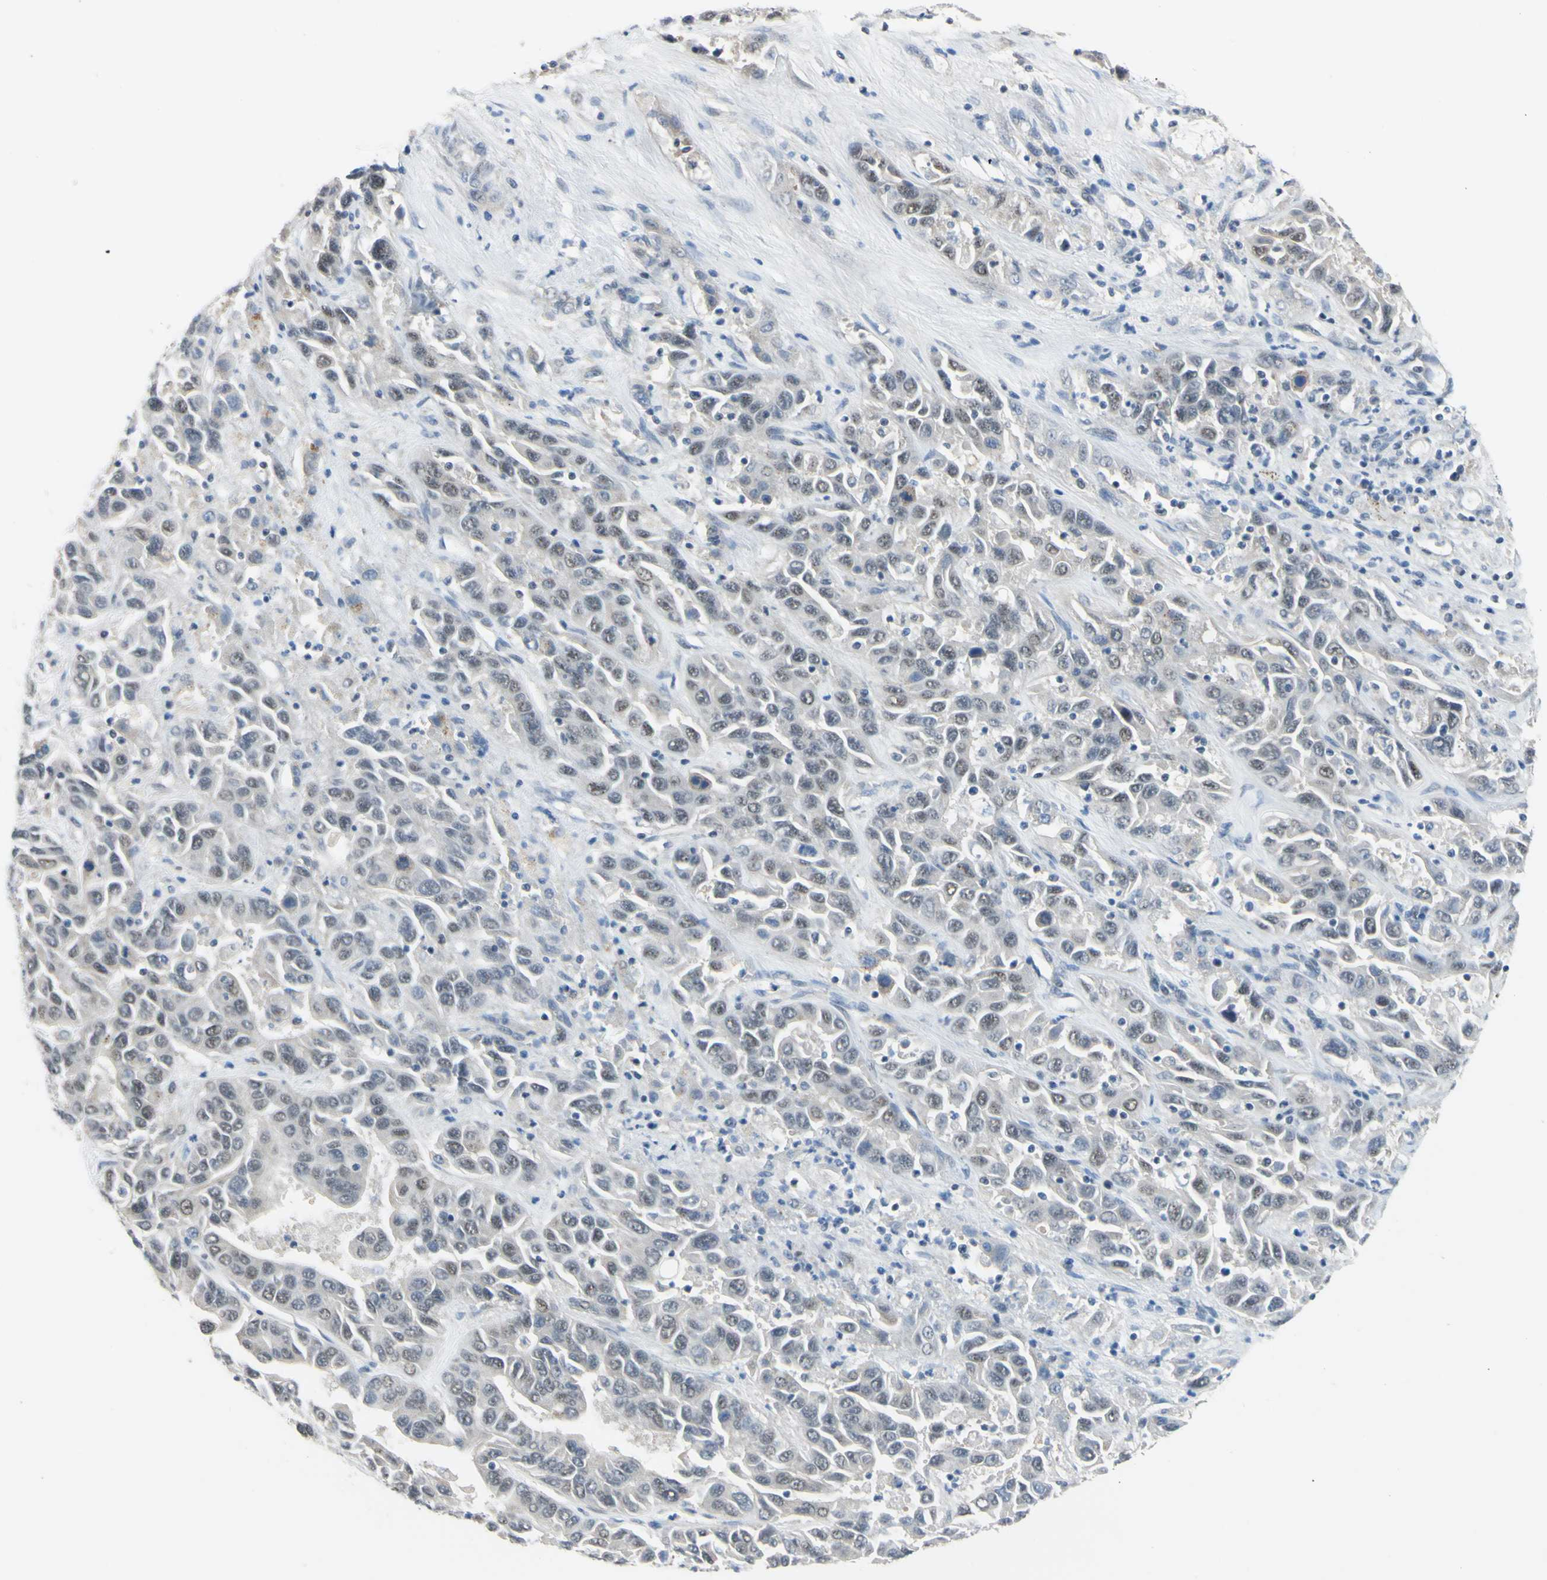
{"staining": {"intensity": "weak", "quantity": "25%-75%", "location": "nuclear"}, "tissue": "liver cancer", "cell_type": "Tumor cells", "image_type": "cancer", "snomed": [{"axis": "morphology", "description": "Cholangiocarcinoma"}, {"axis": "topography", "description": "Liver"}], "caption": "Liver cholangiocarcinoma was stained to show a protein in brown. There is low levels of weak nuclear expression in approximately 25%-75% of tumor cells.", "gene": "LHX9", "patient": {"sex": "female", "age": 52}}